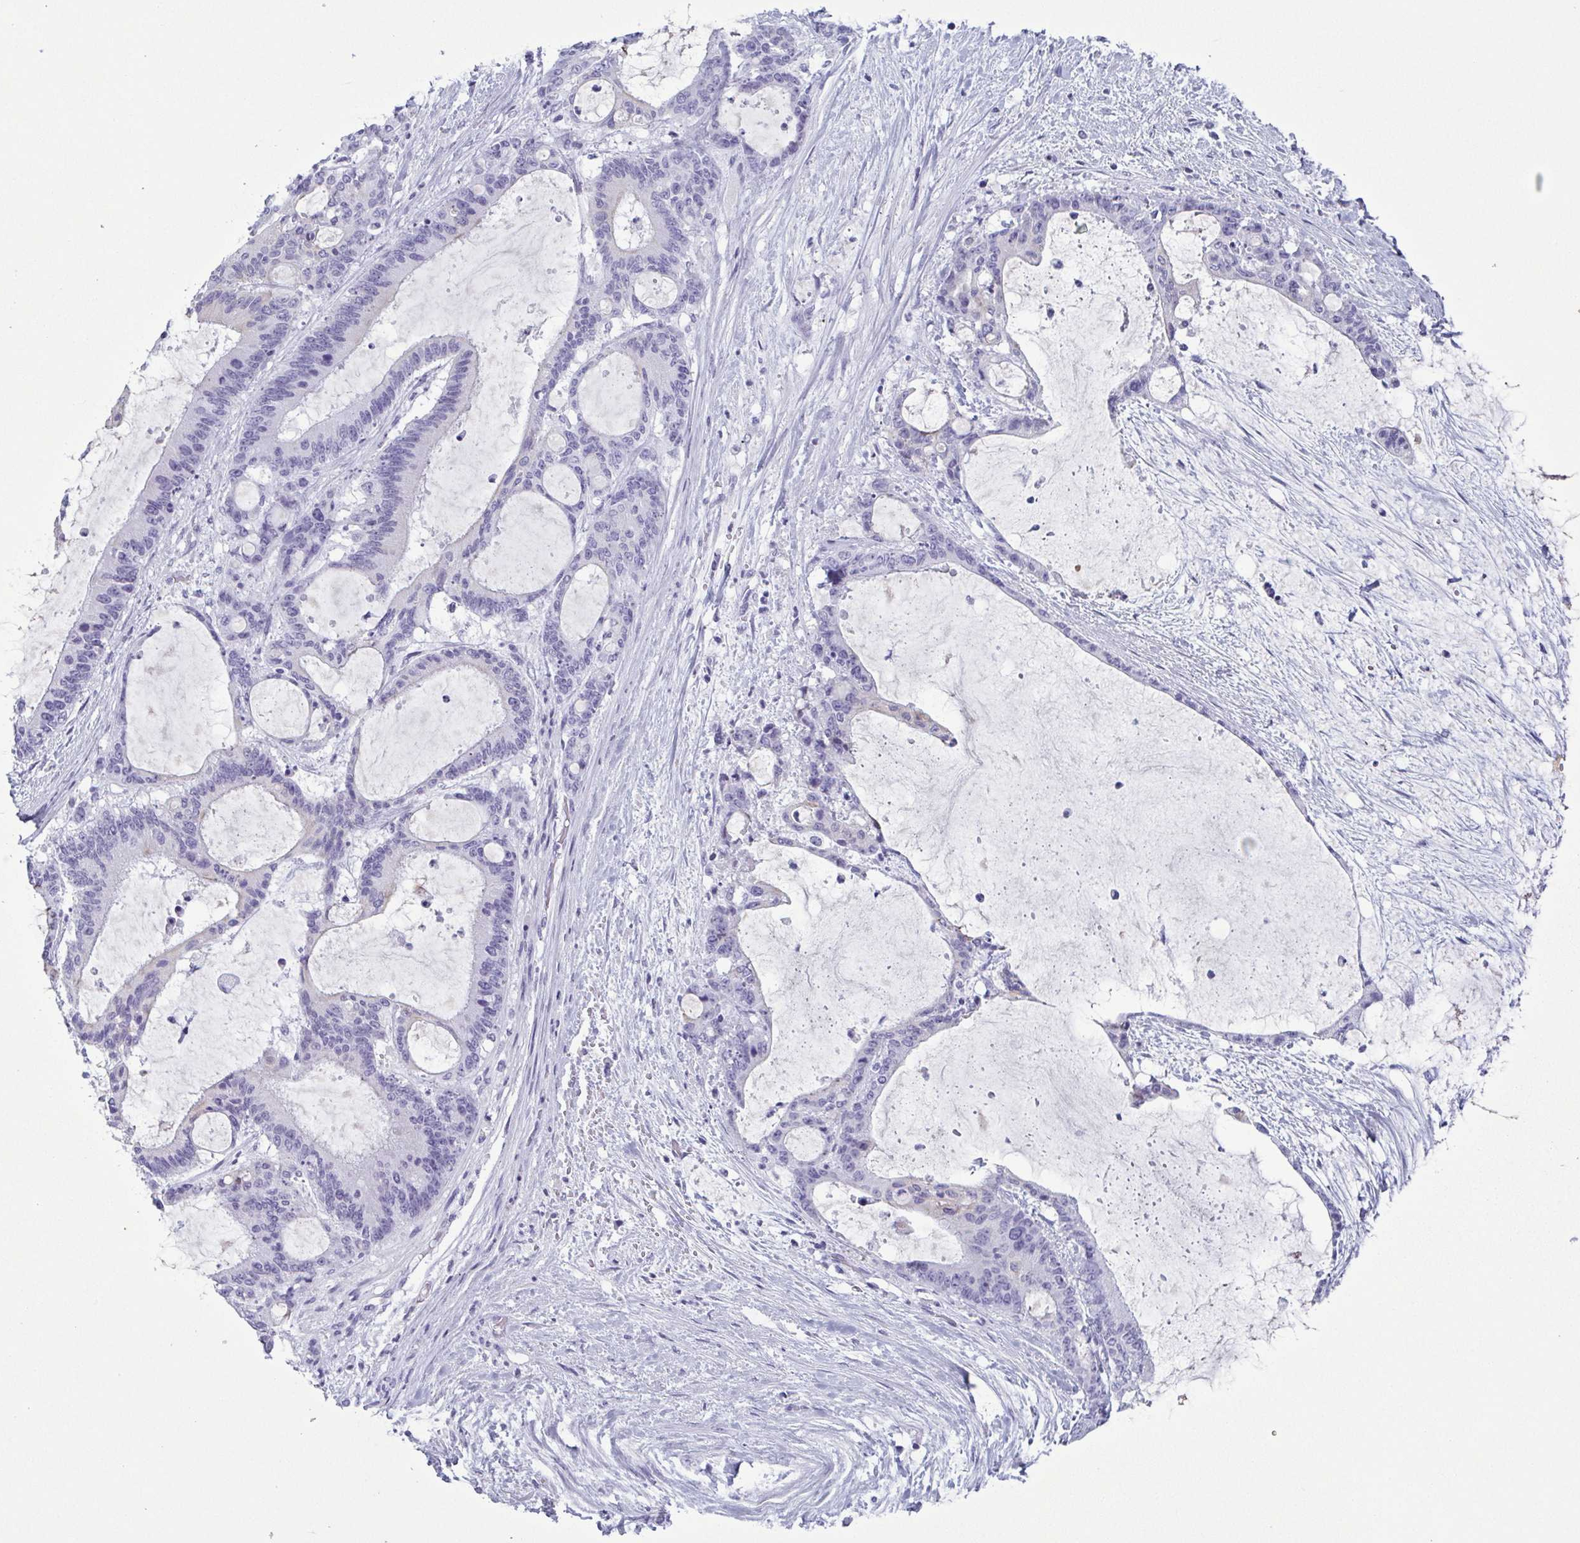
{"staining": {"intensity": "negative", "quantity": "none", "location": "none"}, "tissue": "liver cancer", "cell_type": "Tumor cells", "image_type": "cancer", "snomed": [{"axis": "morphology", "description": "Normal tissue, NOS"}, {"axis": "morphology", "description": "Cholangiocarcinoma"}, {"axis": "topography", "description": "Liver"}, {"axis": "topography", "description": "Peripheral nerve tissue"}], "caption": "Immunohistochemistry (IHC) of human liver cancer (cholangiocarcinoma) reveals no expression in tumor cells.", "gene": "KRT10", "patient": {"sex": "female", "age": 73}}